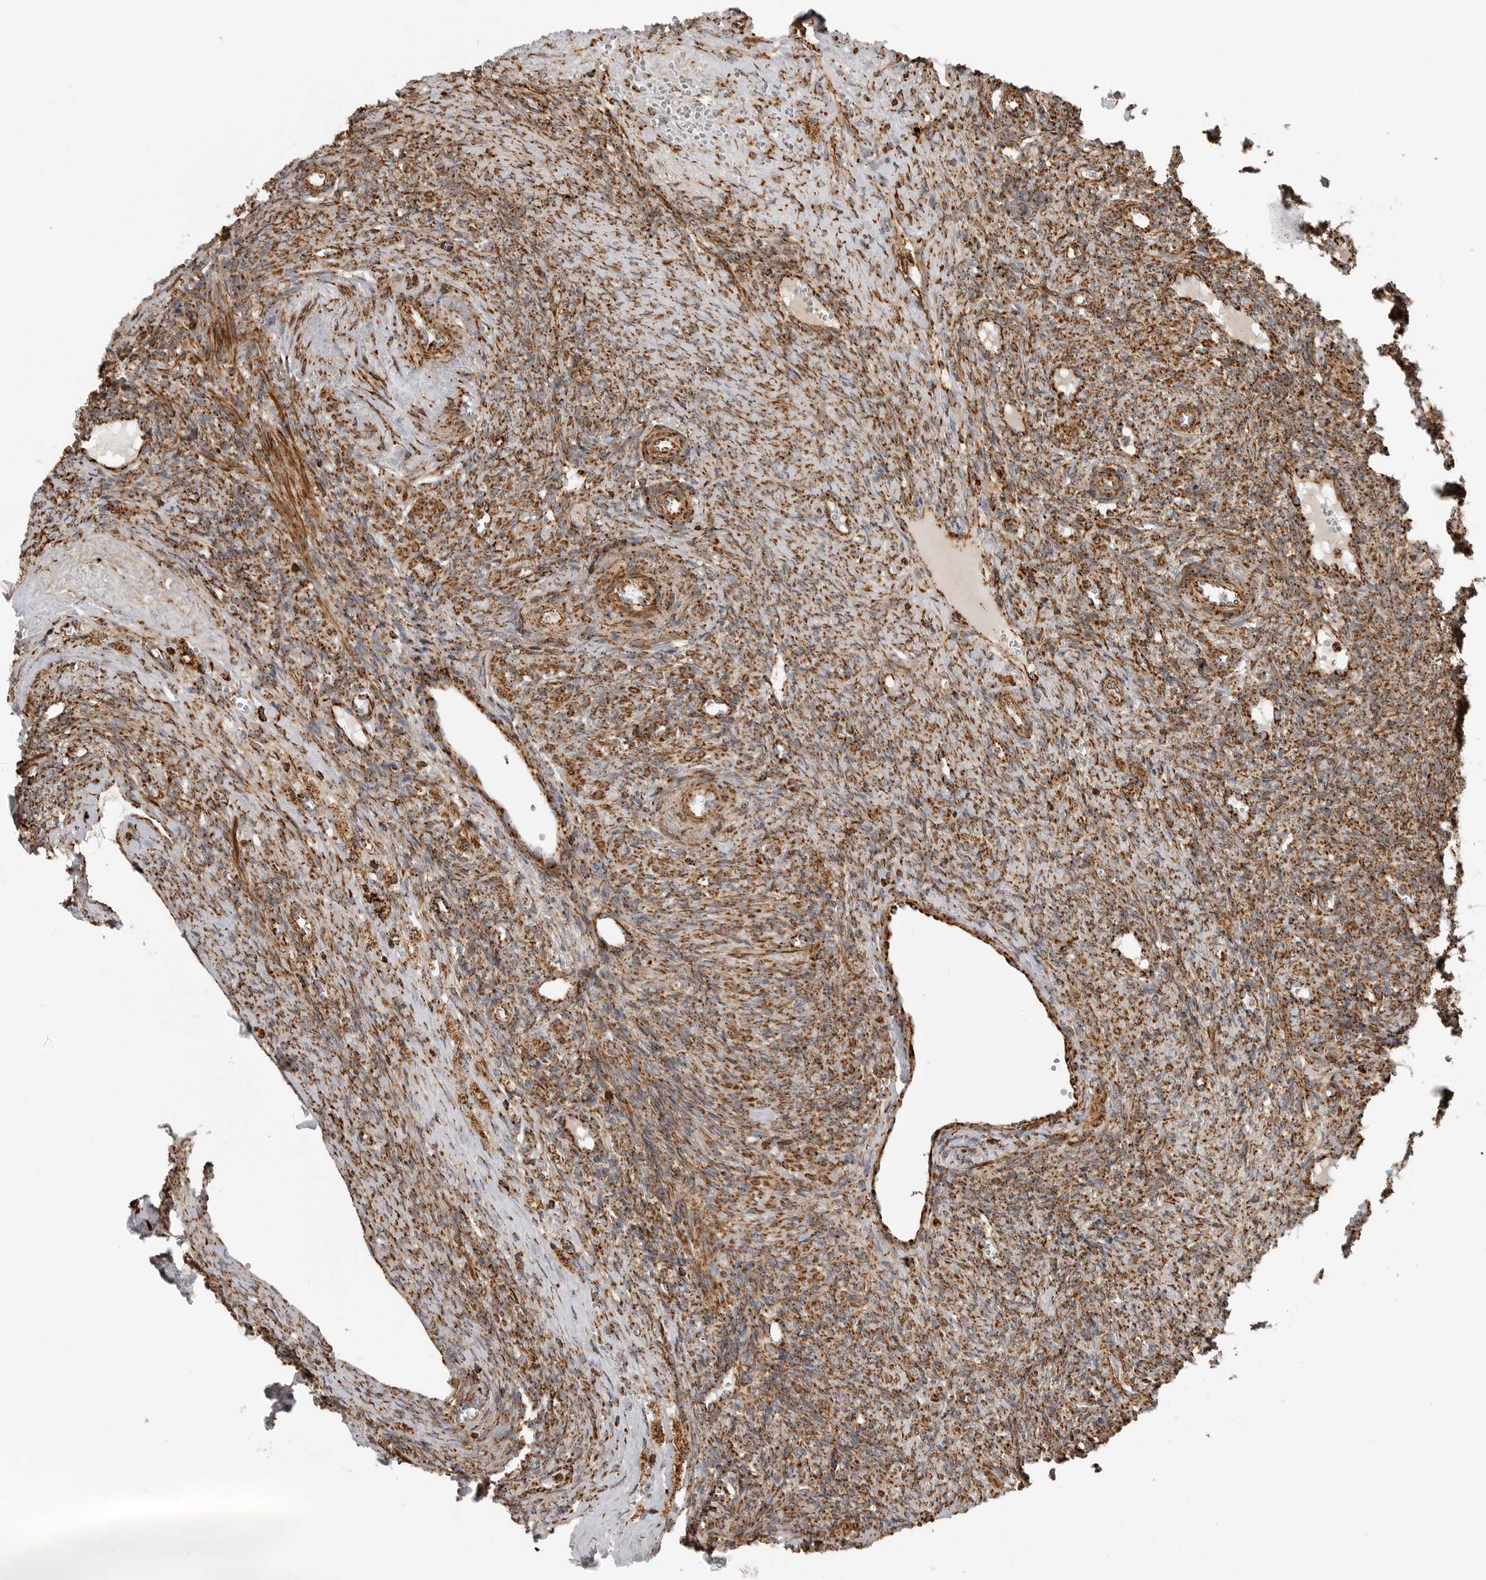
{"staining": {"intensity": "strong", "quantity": "25%-75%", "location": "cytoplasmic/membranous"}, "tissue": "ovary", "cell_type": "Ovarian stroma cells", "image_type": "normal", "snomed": [{"axis": "morphology", "description": "Normal tissue, NOS"}, {"axis": "topography", "description": "Ovary"}], "caption": "DAB immunohistochemical staining of benign human ovary shows strong cytoplasmic/membranous protein expression in about 25%-75% of ovarian stroma cells.", "gene": "BMP2K", "patient": {"sex": "female", "age": 41}}